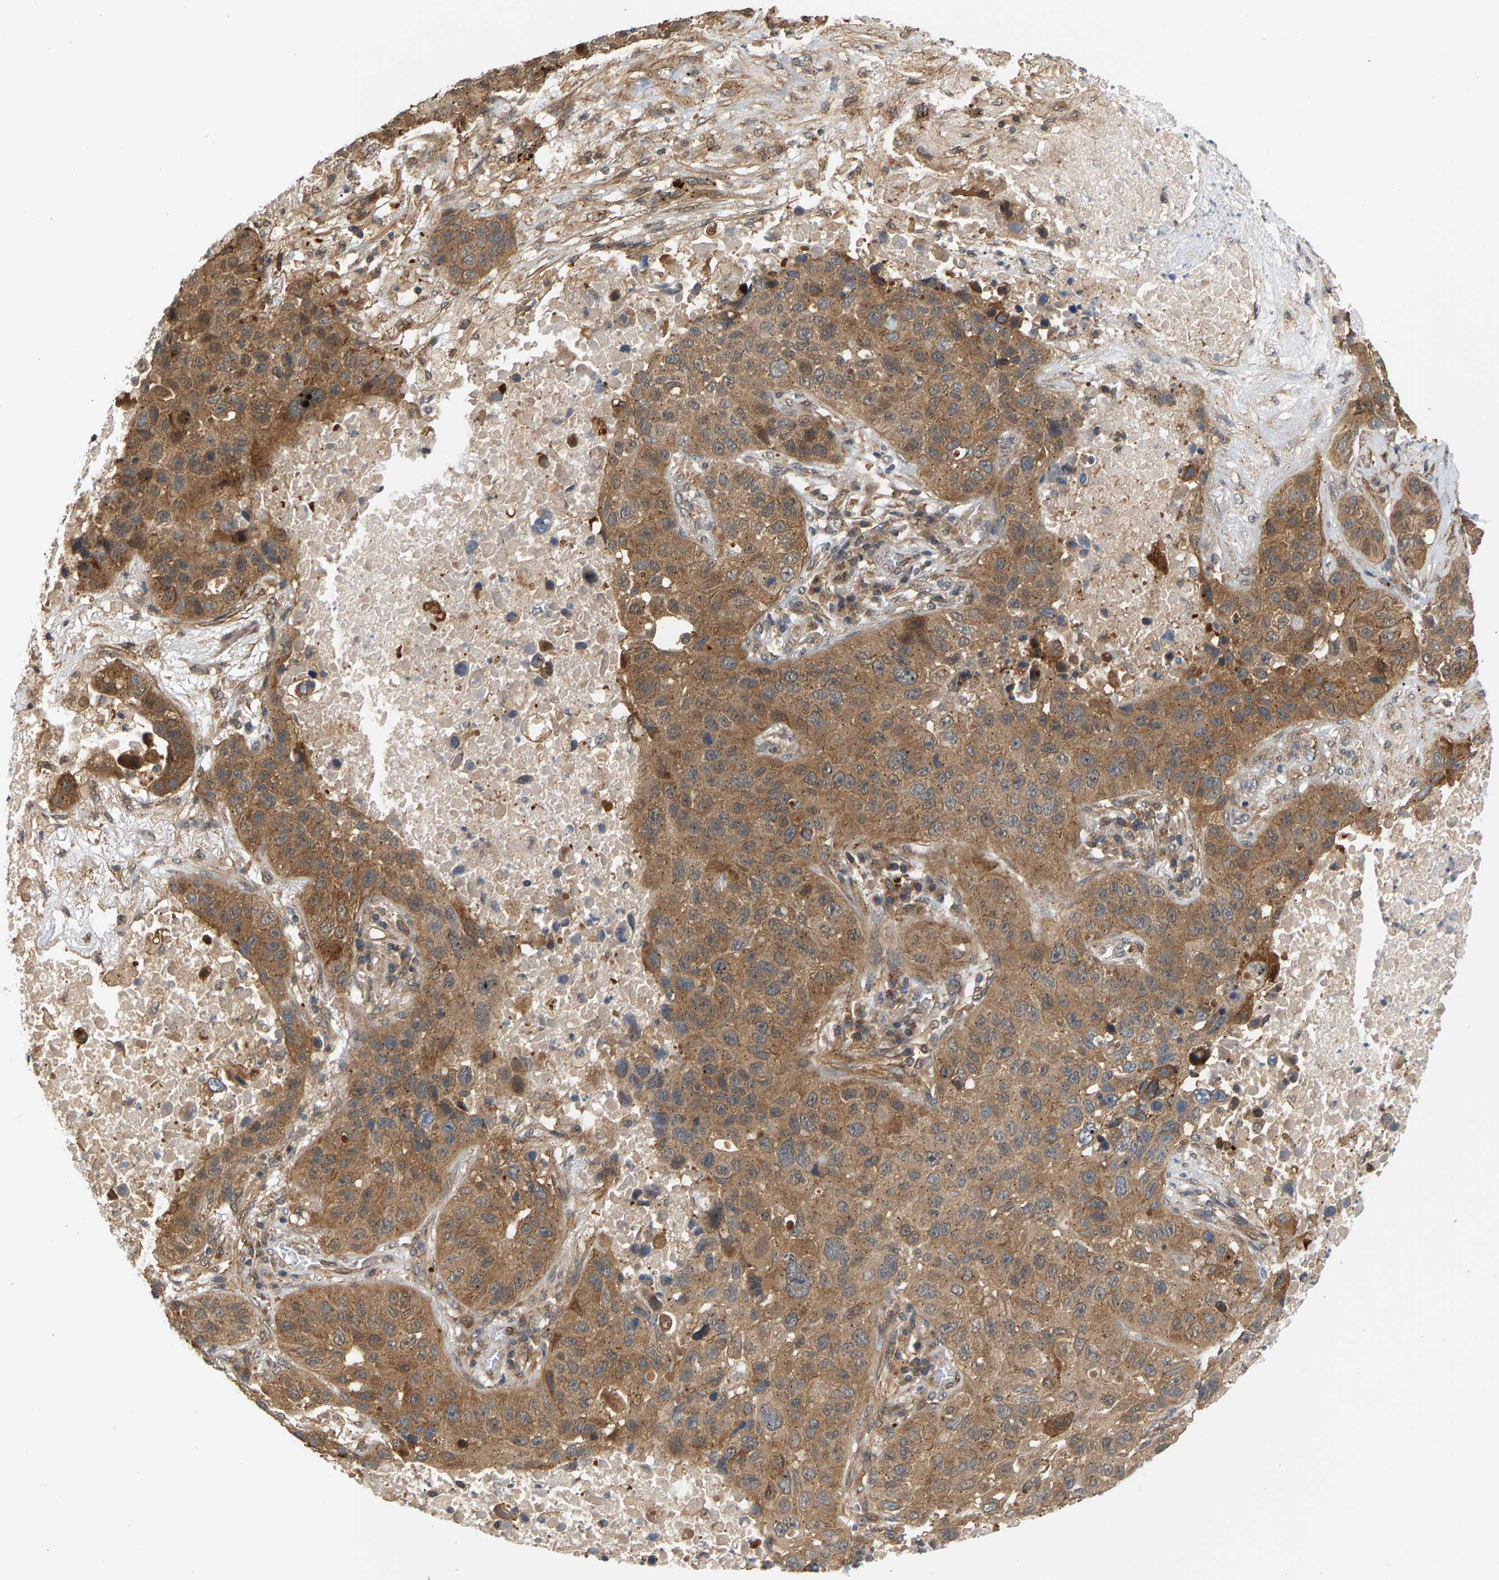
{"staining": {"intensity": "moderate", "quantity": ">75%", "location": "cytoplasmic/membranous"}, "tissue": "lung cancer", "cell_type": "Tumor cells", "image_type": "cancer", "snomed": [{"axis": "morphology", "description": "Squamous cell carcinoma, NOS"}, {"axis": "topography", "description": "Lung"}], "caption": "The immunohistochemical stain labels moderate cytoplasmic/membranous expression in tumor cells of lung cancer tissue. Using DAB (3,3'-diaminobenzidine) (brown) and hematoxylin (blue) stains, captured at high magnification using brightfield microscopy.", "gene": "MAP2K5", "patient": {"sex": "male", "age": 57}}